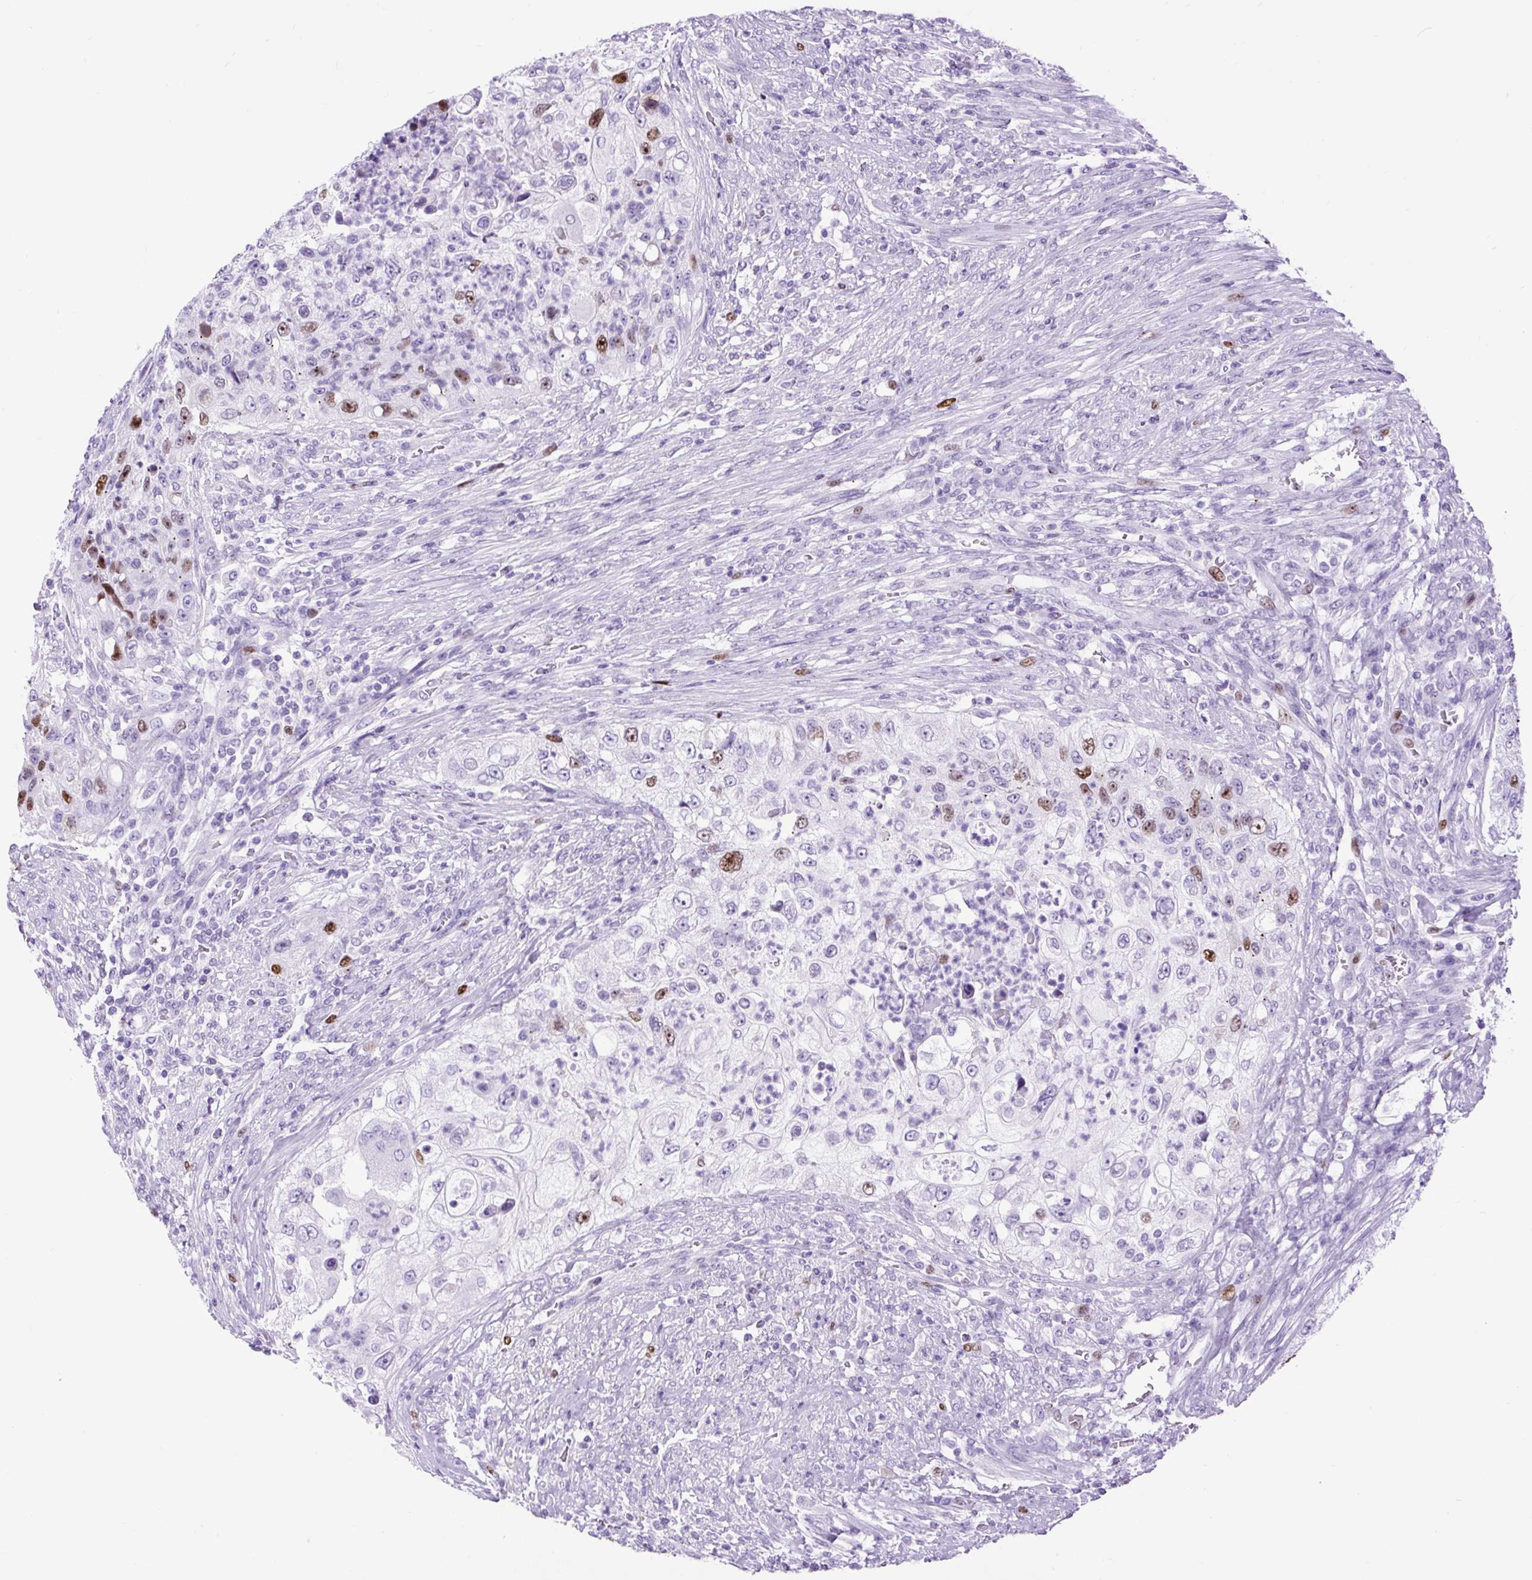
{"staining": {"intensity": "moderate", "quantity": "<25%", "location": "nuclear"}, "tissue": "urothelial cancer", "cell_type": "Tumor cells", "image_type": "cancer", "snomed": [{"axis": "morphology", "description": "Urothelial carcinoma, High grade"}, {"axis": "topography", "description": "Urinary bladder"}], "caption": "IHC (DAB) staining of urothelial cancer demonstrates moderate nuclear protein expression in about <25% of tumor cells.", "gene": "RACGAP1", "patient": {"sex": "female", "age": 60}}